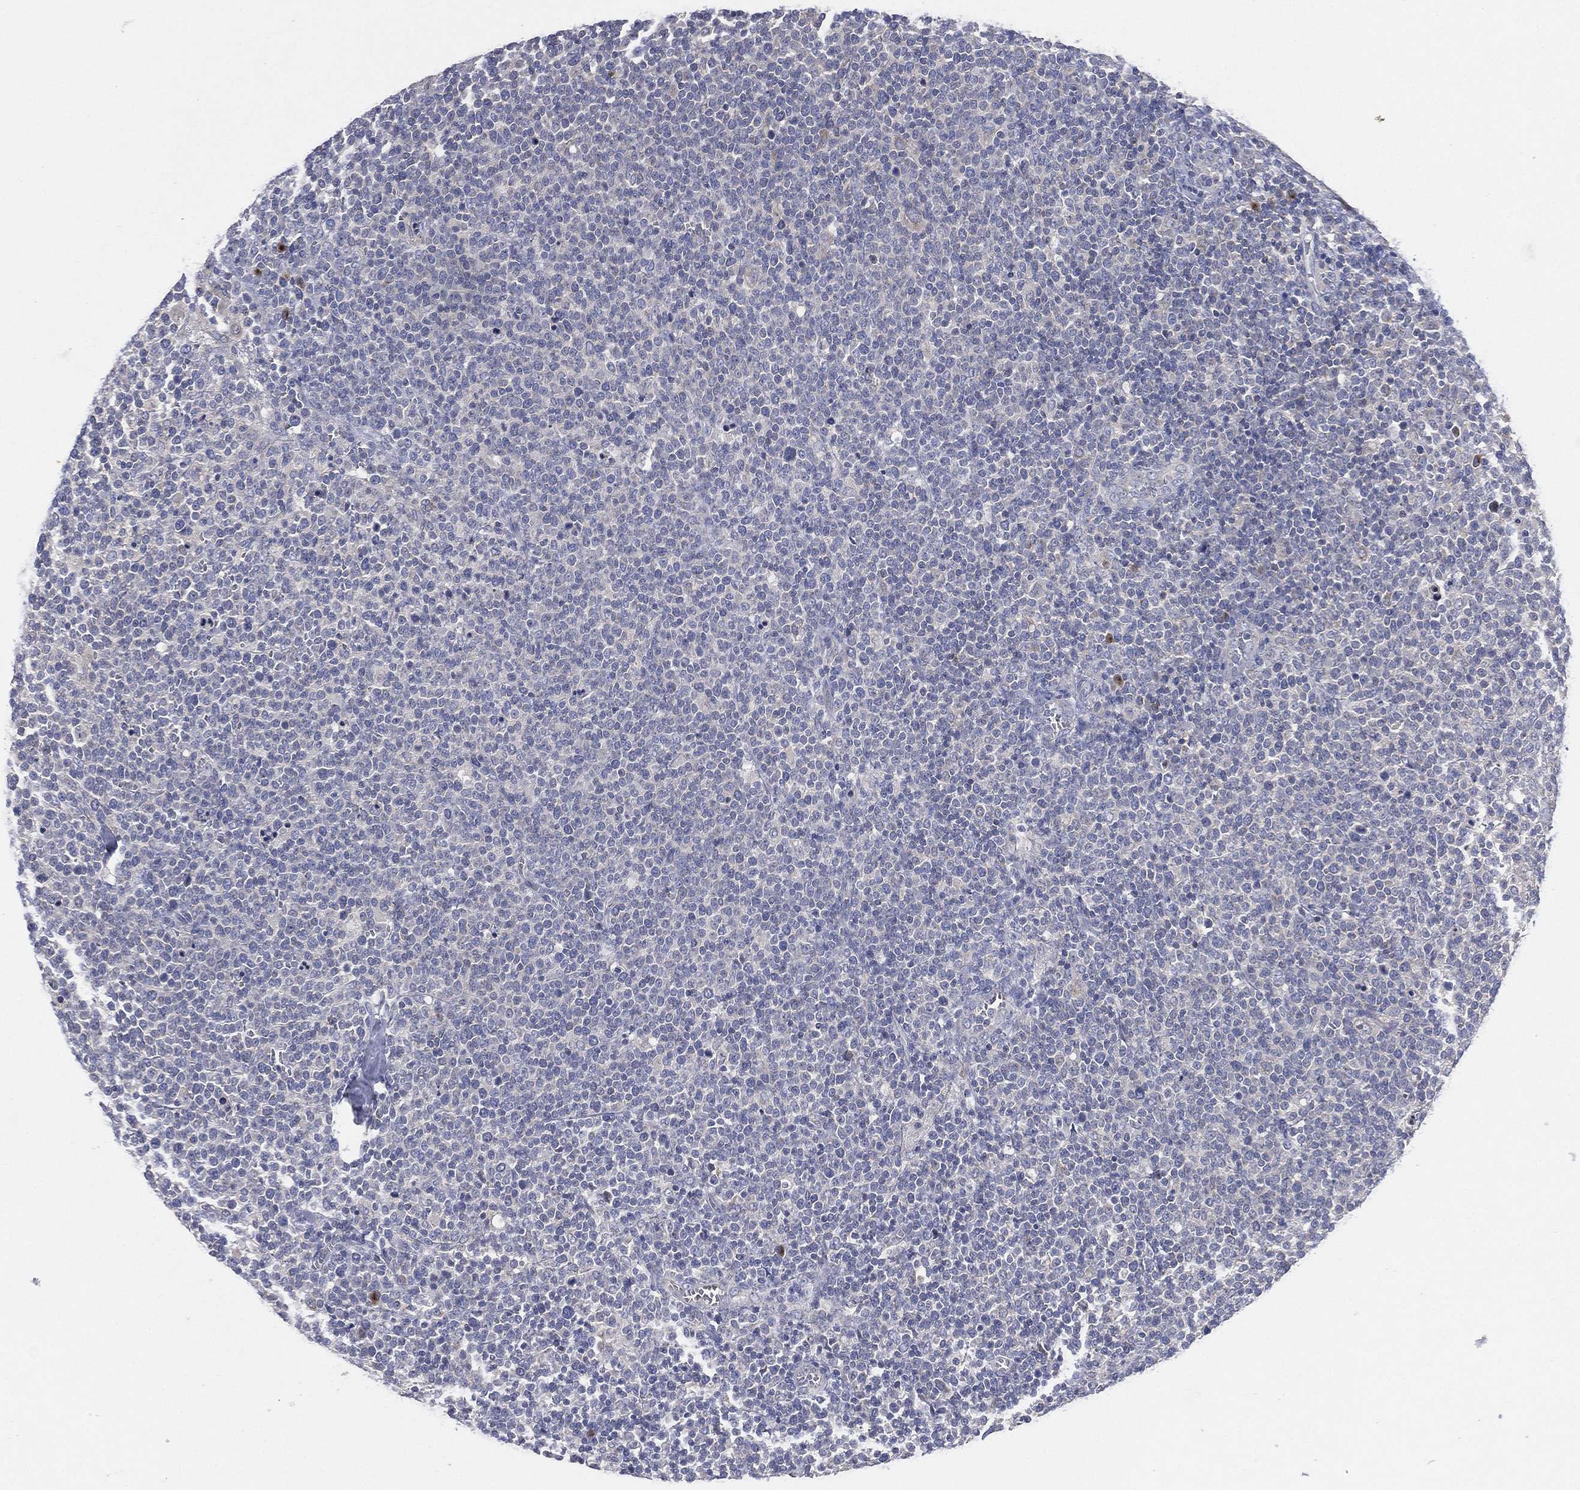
{"staining": {"intensity": "negative", "quantity": "none", "location": "none"}, "tissue": "lymphoma", "cell_type": "Tumor cells", "image_type": "cancer", "snomed": [{"axis": "morphology", "description": "Malignant lymphoma, non-Hodgkin's type, High grade"}, {"axis": "topography", "description": "Lymph node"}], "caption": "Immunohistochemistry of malignant lymphoma, non-Hodgkin's type (high-grade) shows no positivity in tumor cells.", "gene": "ATP8A2", "patient": {"sex": "male", "age": 61}}